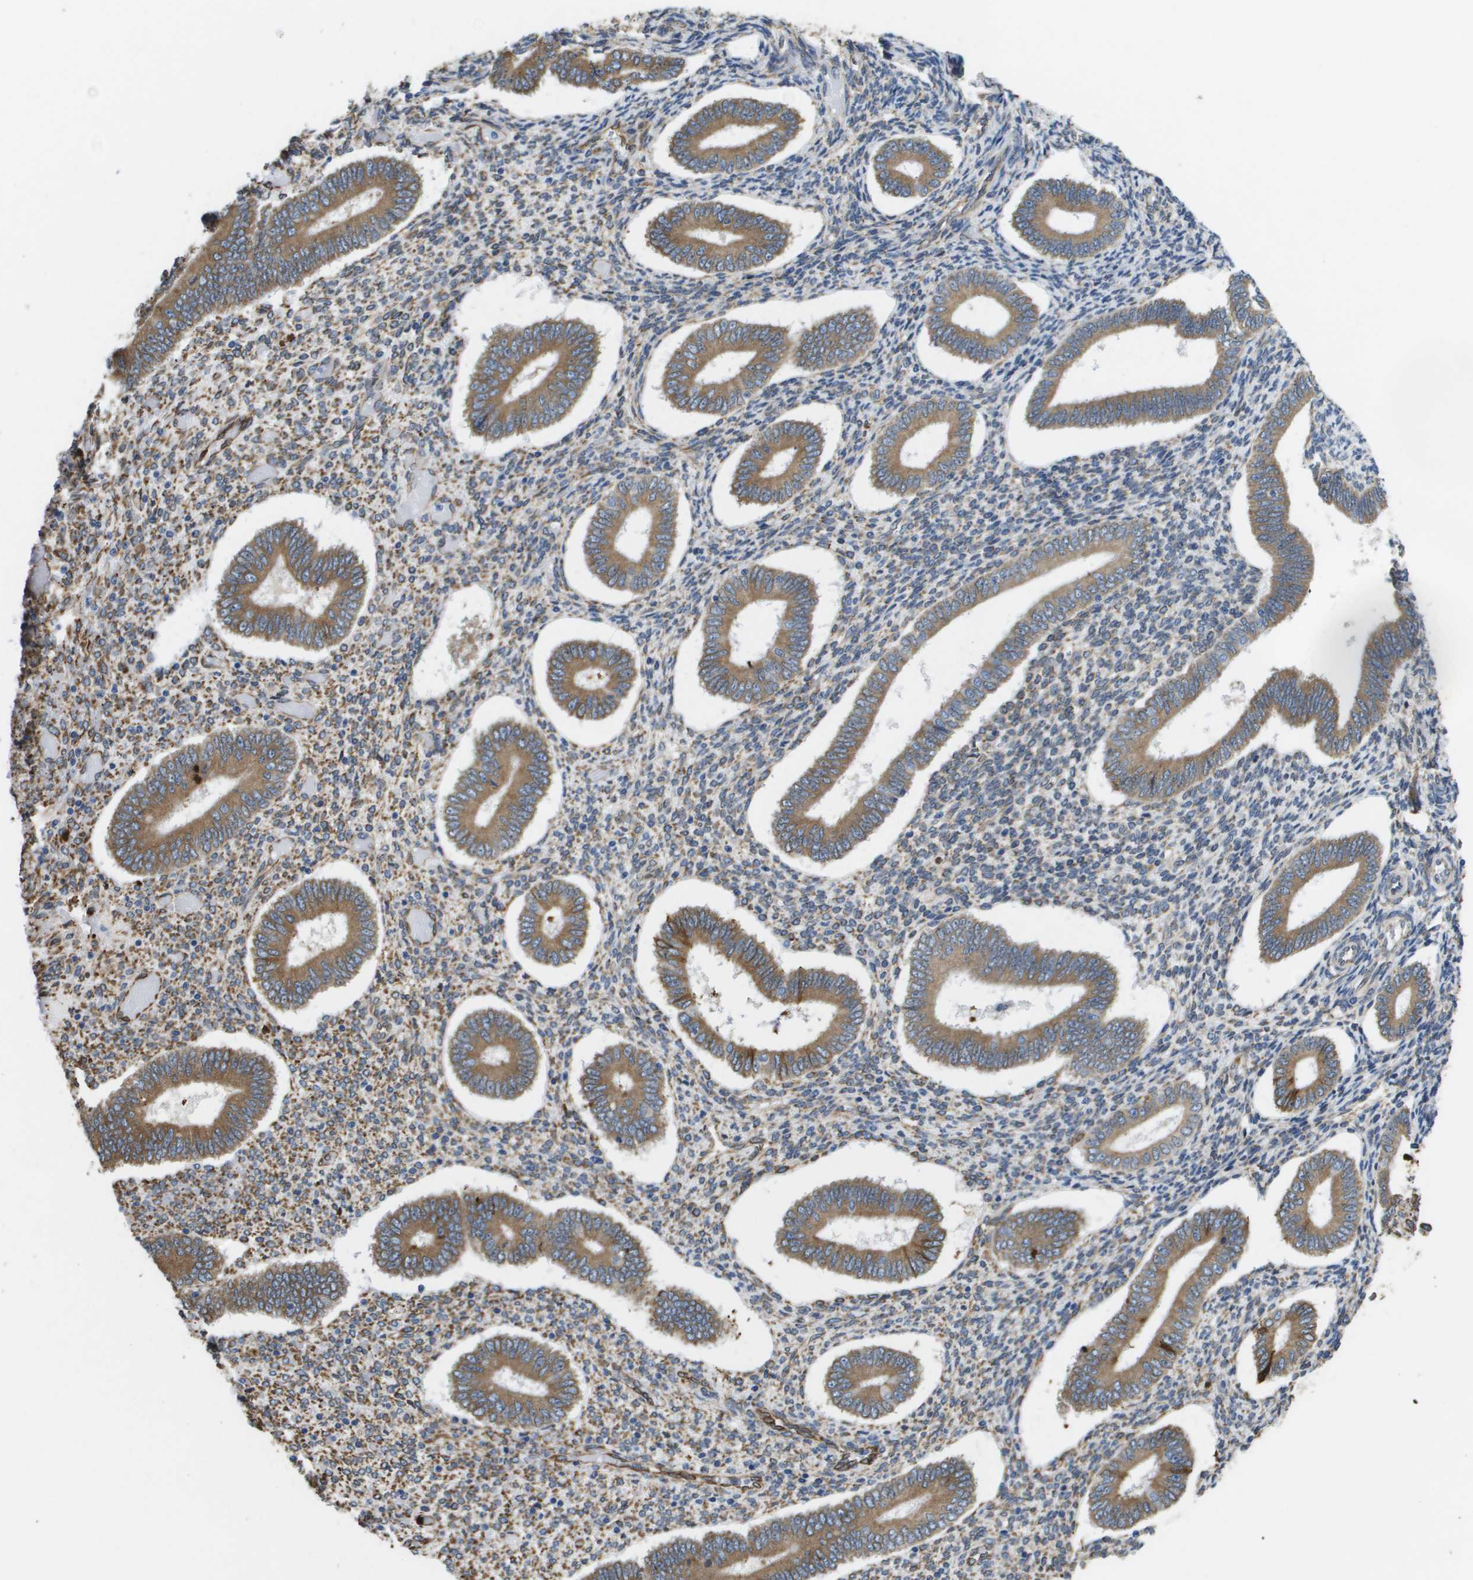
{"staining": {"intensity": "weak", "quantity": "25%-75%", "location": "cytoplasmic/membranous"}, "tissue": "endometrium", "cell_type": "Cells in endometrial stroma", "image_type": "normal", "snomed": [{"axis": "morphology", "description": "Normal tissue, NOS"}, {"axis": "topography", "description": "Endometrium"}], "caption": "Approximately 25%-75% of cells in endometrial stroma in unremarkable endometrium reveal weak cytoplasmic/membranous protein expression as visualized by brown immunohistochemical staining.", "gene": "ST3GAL2", "patient": {"sex": "female", "age": 42}}